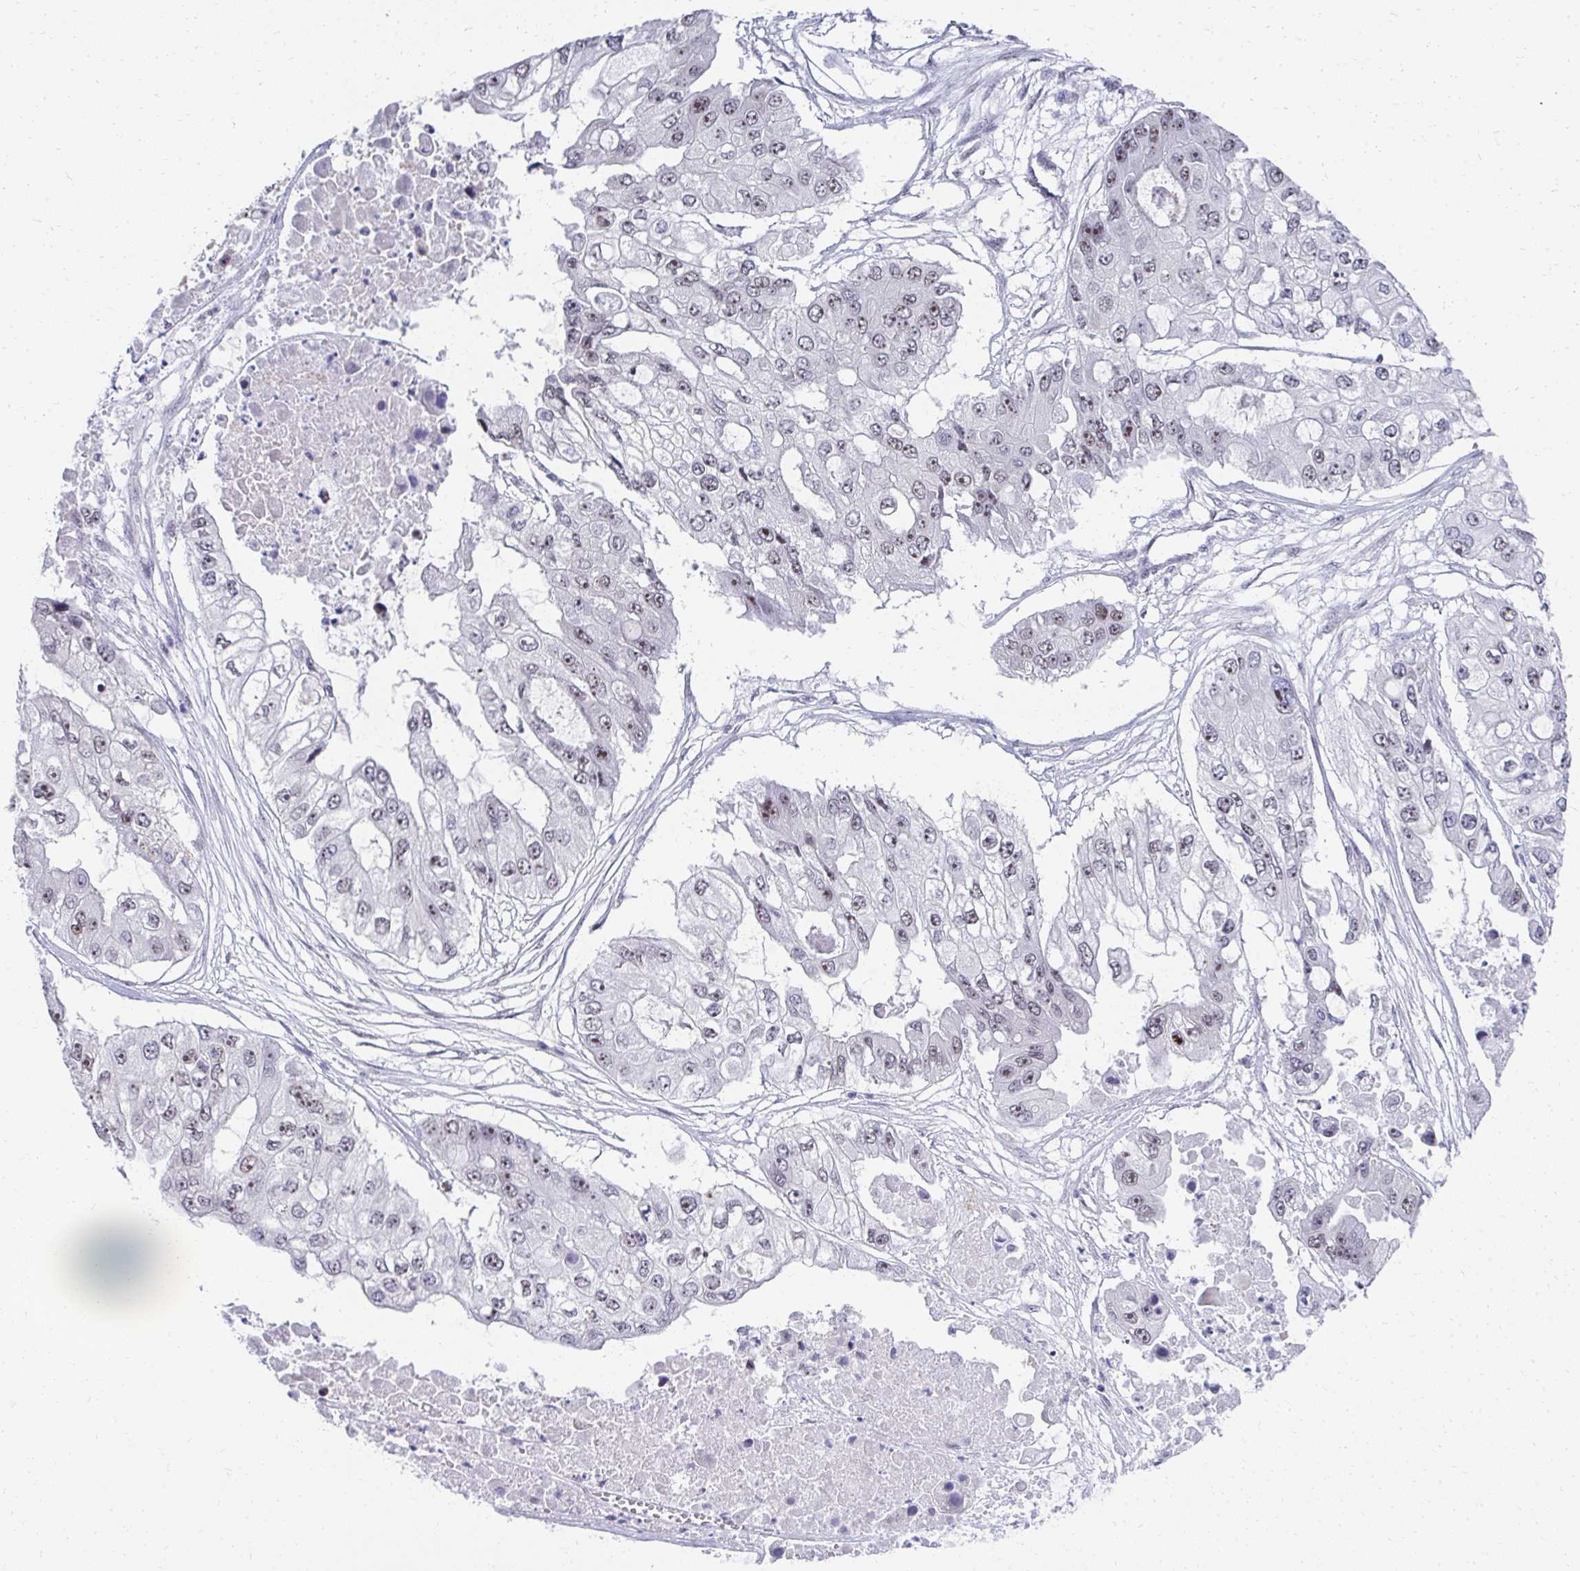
{"staining": {"intensity": "weak", "quantity": "25%-75%", "location": "nuclear"}, "tissue": "ovarian cancer", "cell_type": "Tumor cells", "image_type": "cancer", "snomed": [{"axis": "morphology", "description": "Cystadenocarcinoma, serous, NOS"}, {"axis": "topography", "description": "Ovary"}], "caption": "Protein expression analysis of ovarian serous cystadenocarcinoma exhibits weak nuclear positivity in about 25%-75% of tumor cells.", "gene": "HIRA", "patient": {"sex": "female", "age": 56}}